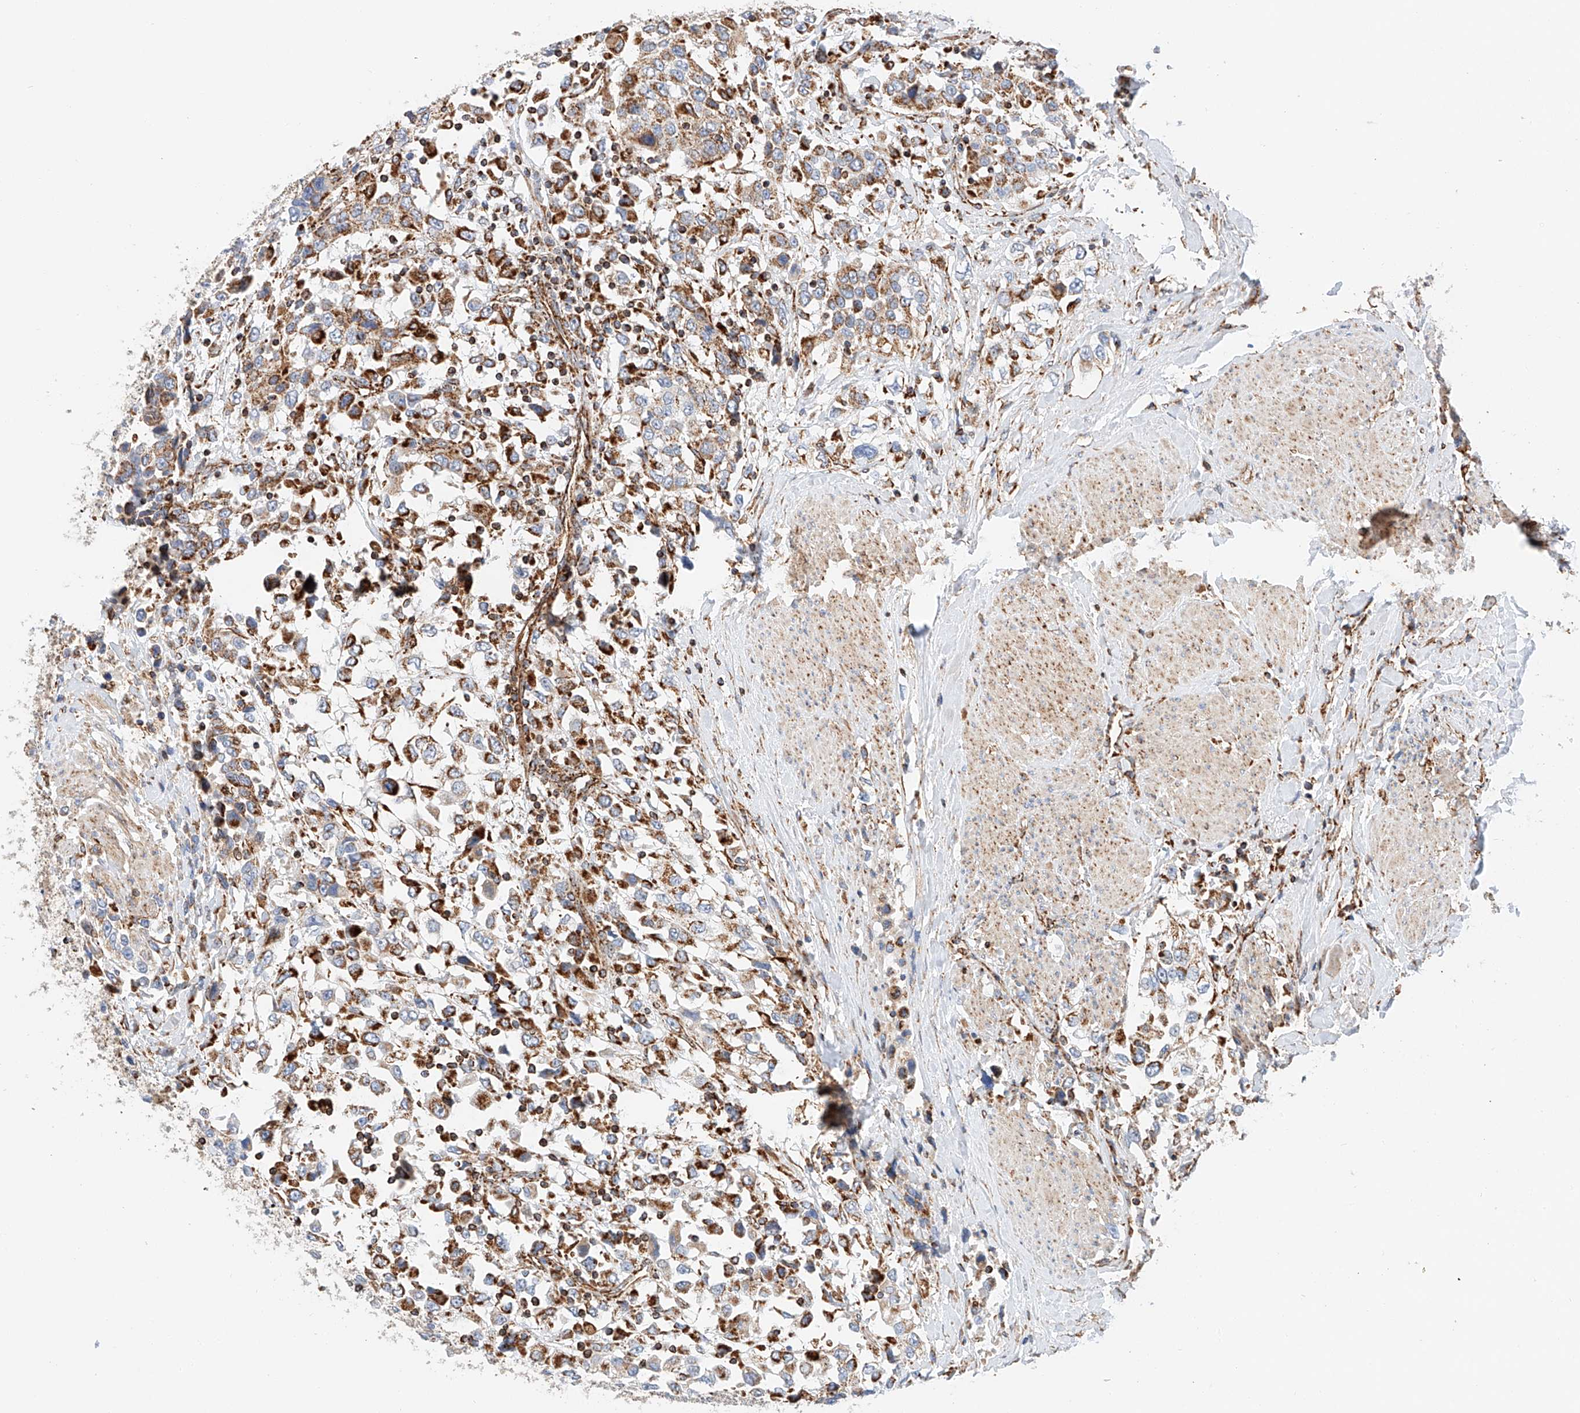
{"staining": {"intensity": "moderate", "quantity": ">75%", "location": "cytoplasmic/membranous"}, "tissue": "urothelial cancer", "cell_type": "Tumor cells", "image_type": "cancer", "snomed": [{"axis": "morphology", "description": "Urothelial carcinoma, High grade"}, {"axis": "topography", "description": "Urinary bladder"}], "caption": "There is medium levels of moderate cytoplasmic/membranous expression in tumor cells of high-grade urothelial carcinoma, as demonstrated by immunohistochemical staining (brown color).", "gene": "NDUFV3", "patient": {"sex": "female", "age": 80}}